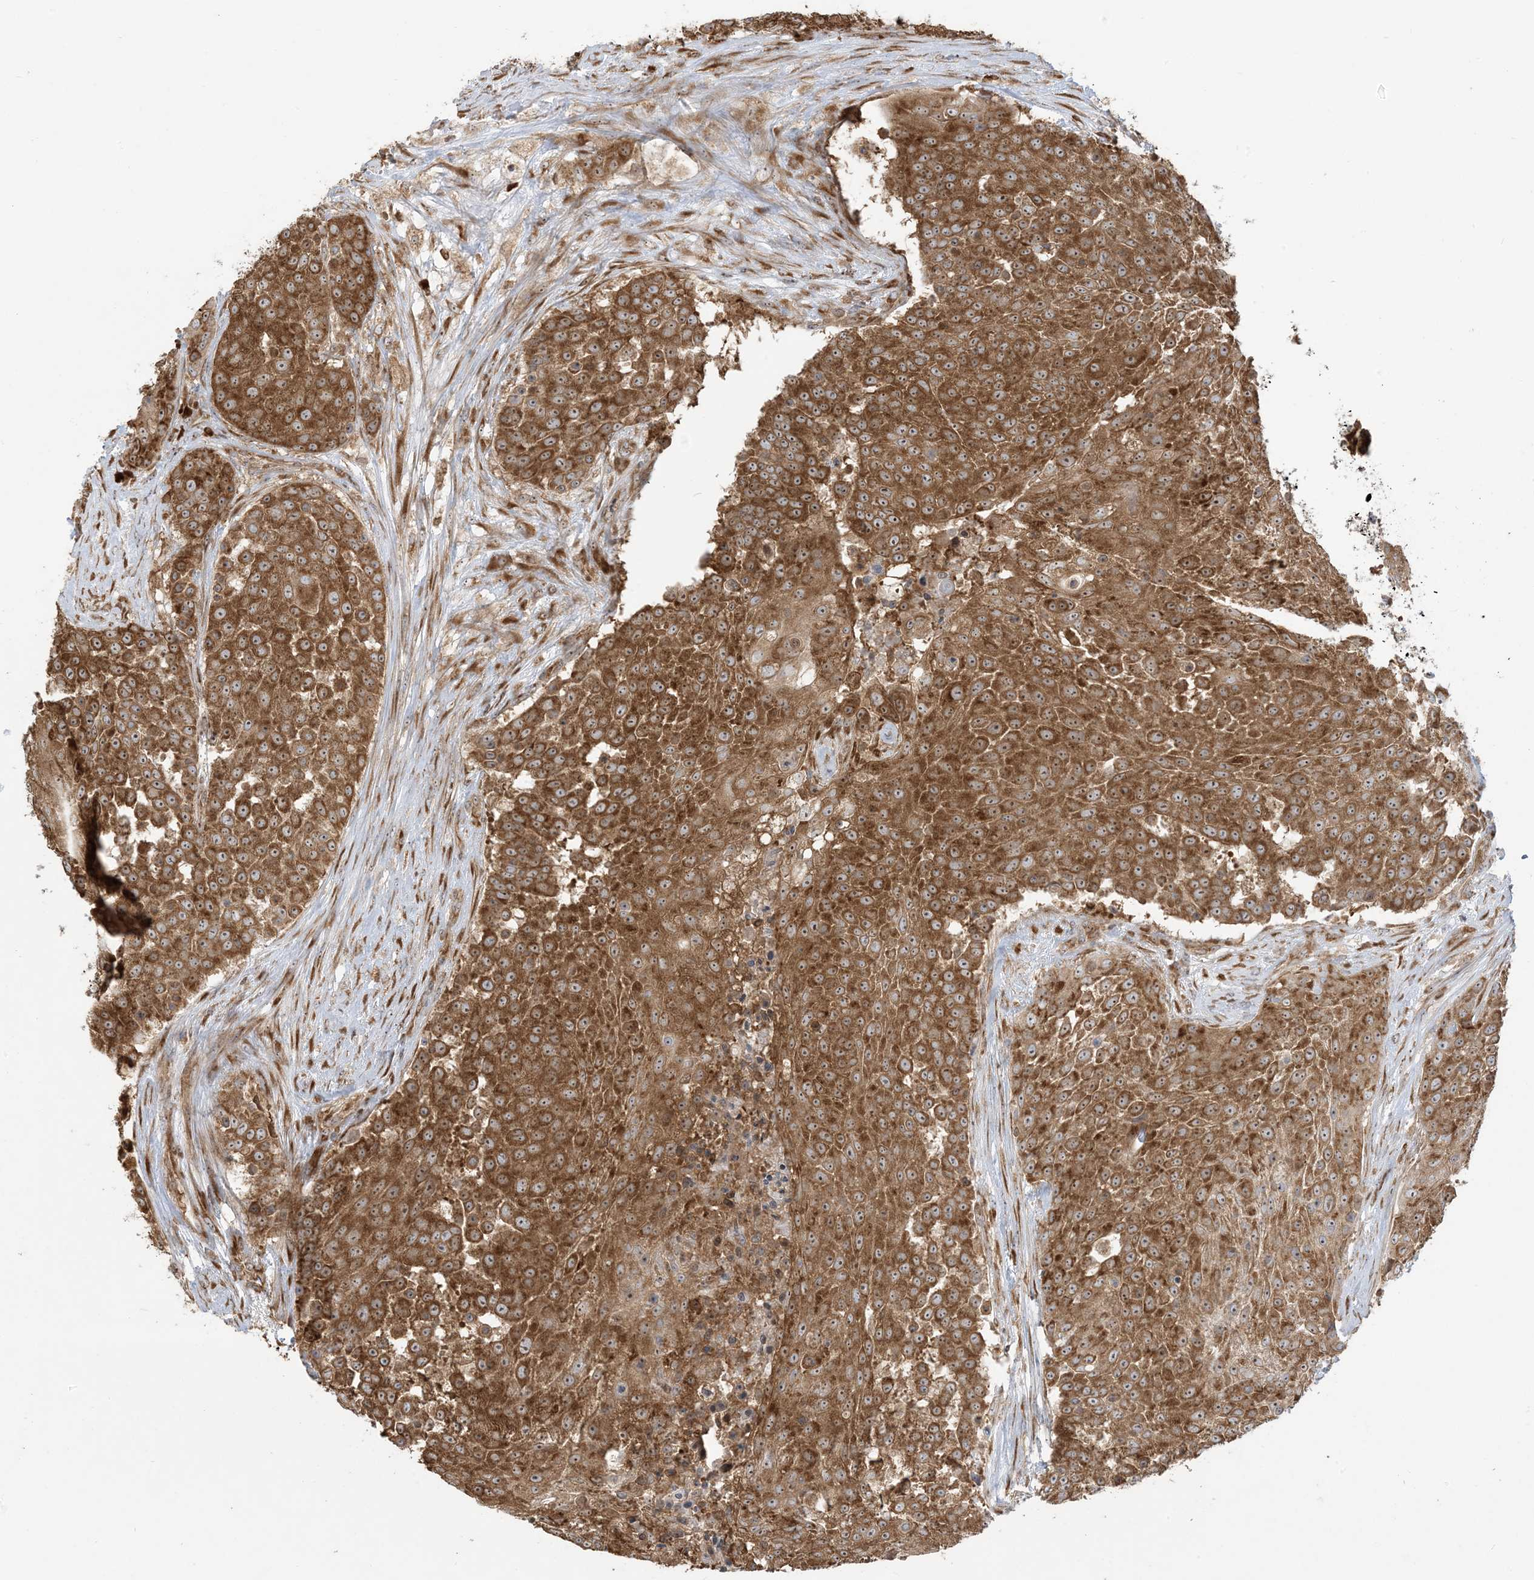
{"staining": {"intensity": "strong", "quantity": ">75%", "location": "cytoplasmic/membranous,nuclear"}, "tissue": "urothelial cancer", "cell_type": "Tumor cells", "image_type": "cancer", "snomed": [{"axis": "morphology", "description": "Urothelial carcinoma, High grade"}, {"axis": "topography", "description": "Urinary bladder"}], "caption": "Tumor cells reveal strong cytoplasmic/membranous and nuclear expression in approximately >75% of cells in urothelial cancer. (DAB (3,3'-diaminobenzidine) IHC with brightfield microscopy, high magnification).", "gene": "SRP72", "patient": {"sex": "female", "age": 63}}